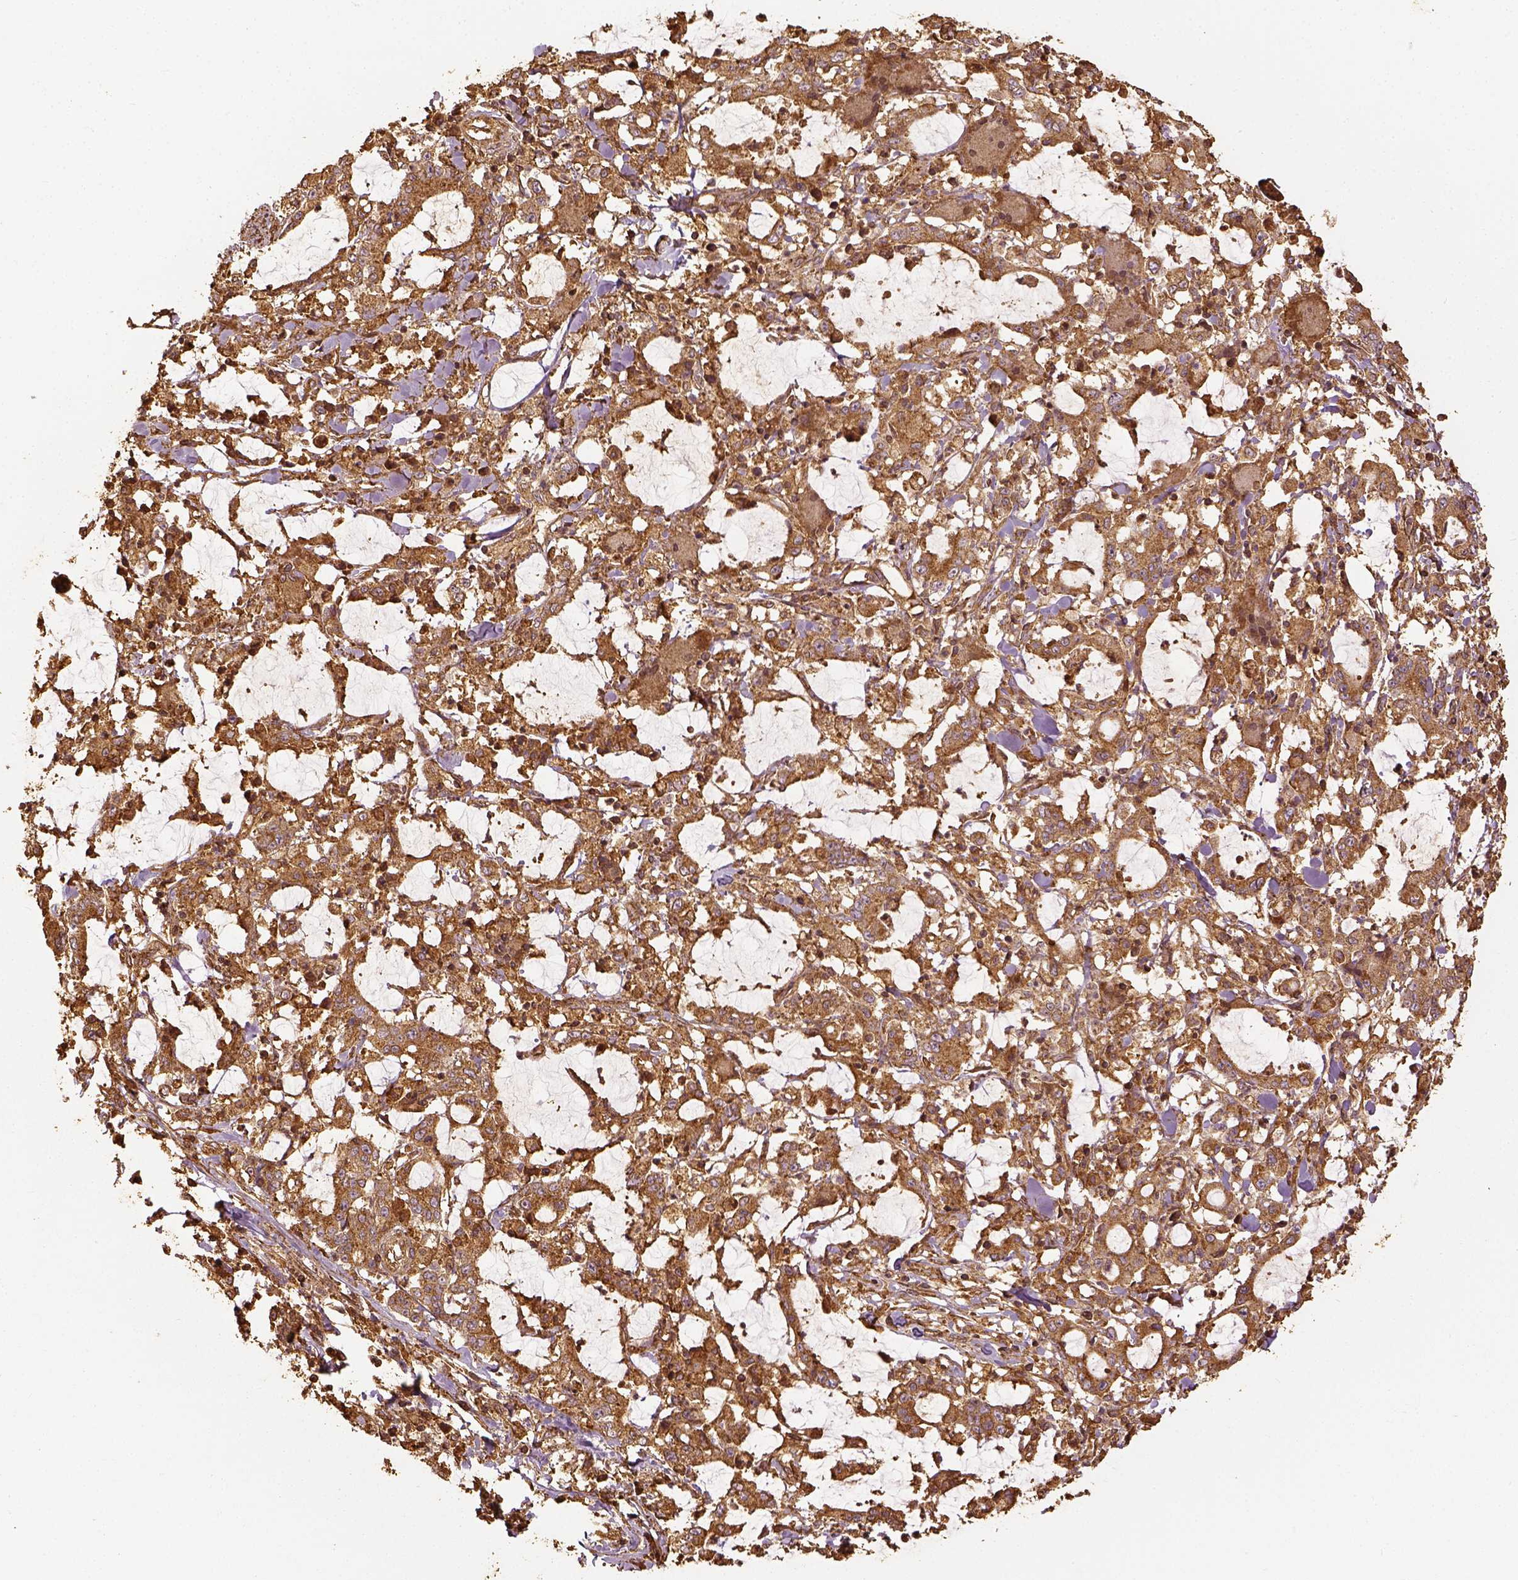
{"staining": {"intensity": "moderate", "quantity": ">75%", "location": "cytoplasmic/membranous"}, "tissue": "stomach cancer", "cell_type": "Tumor cells", "image_type": "cancer", "snomed": [{"axis": "morphology", "description": "Adenocarcinoma, NOS"}, {"axis": "topography", "description": "Stomach, upper"}], "caption": "The image shows immunohistochemical staining of adenocarcinoma (stomach). There is moderate cytoplasmic/membranous staining is identified in about >75% of tumor cells.", "gene": "VEGFA", "patient": {"sex": "male", "age": 68}}